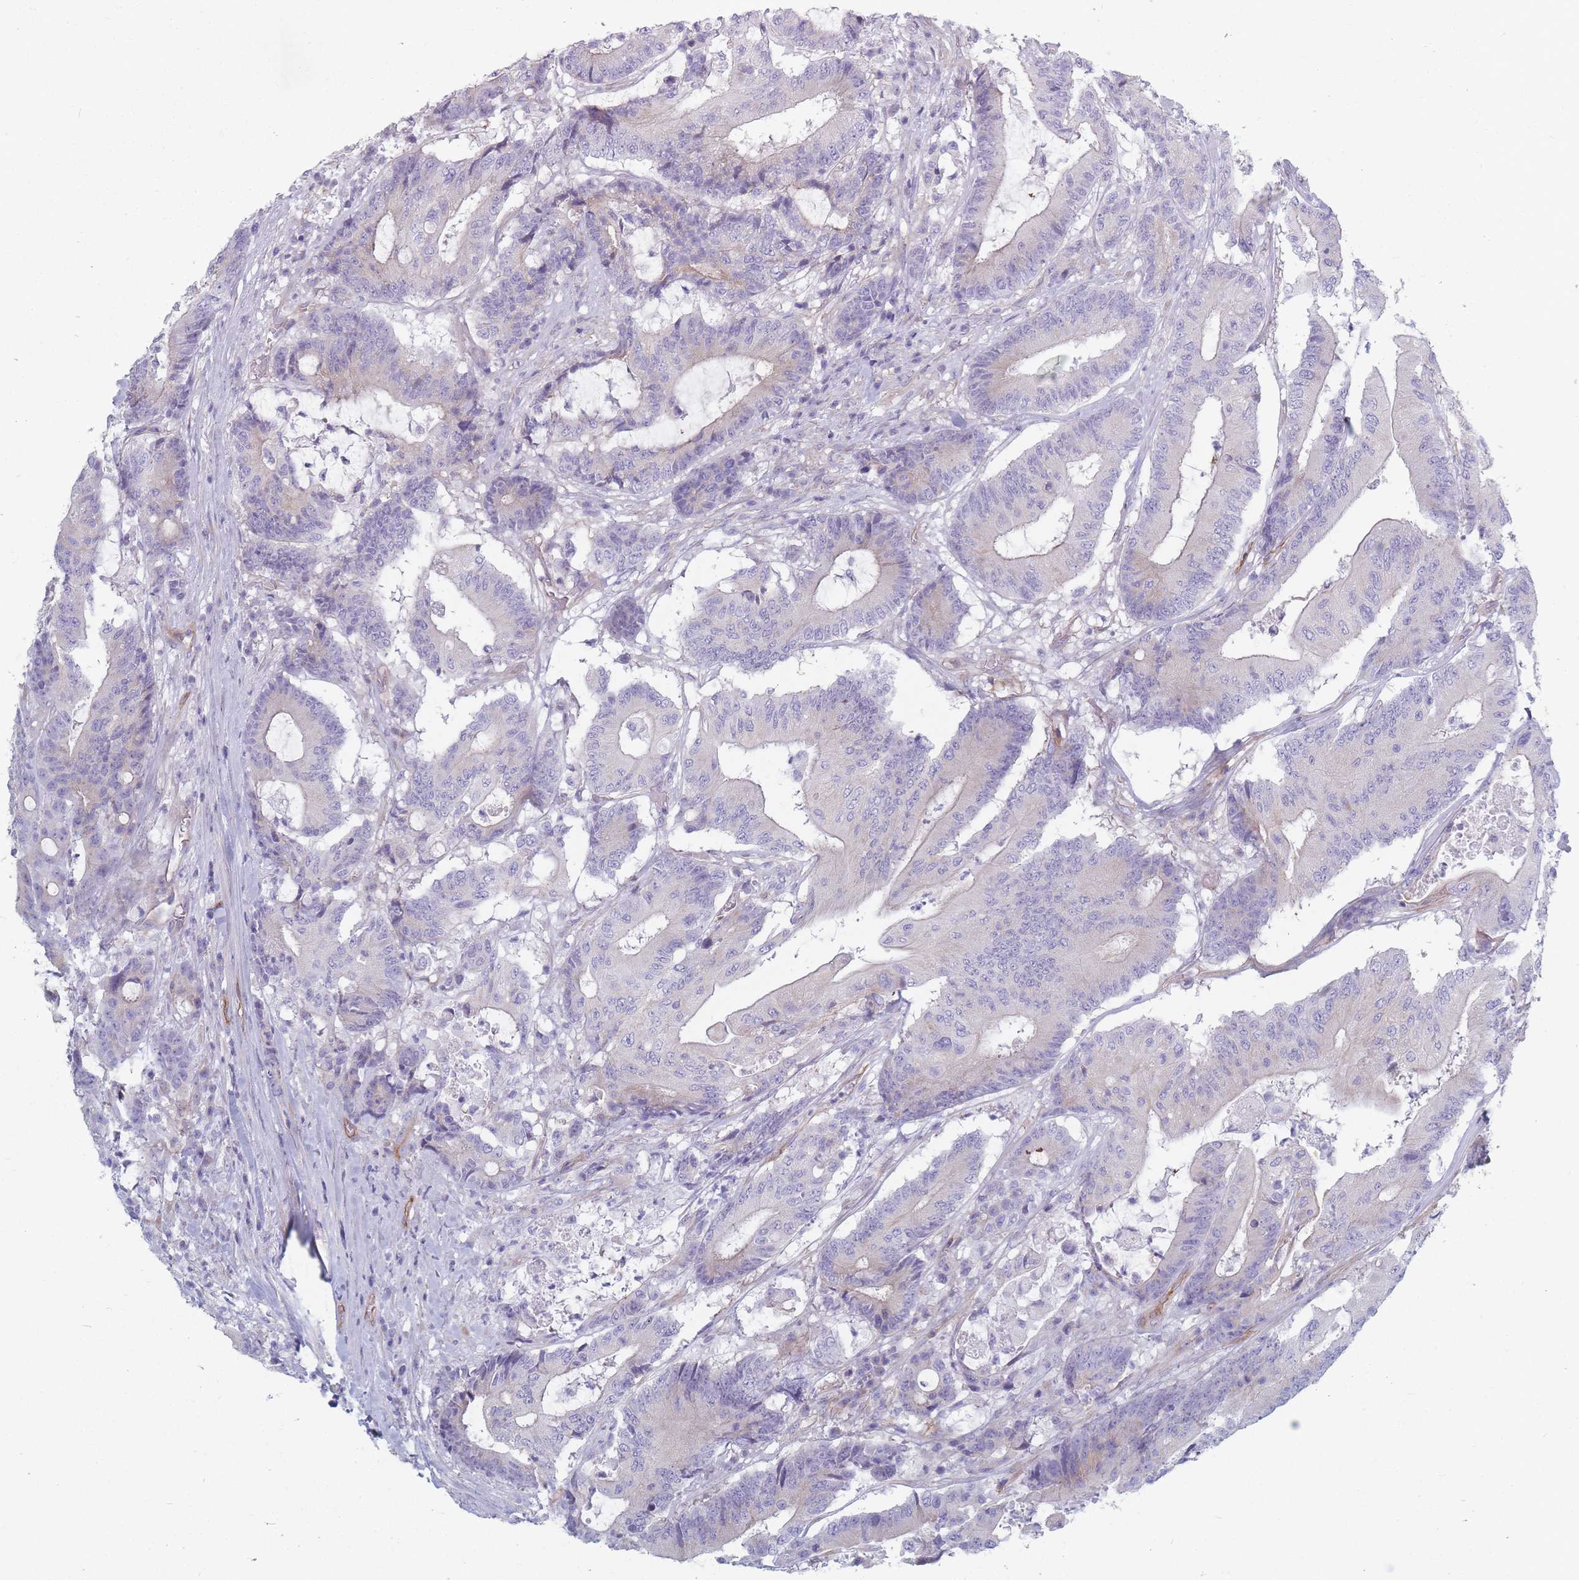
{"staining": {"intensity": "negative", "quantity": "none", "location": "none"}, "tissue": "colorectal cancer", "cell_type": "Tumor cells", "image_type": "cancer", "snomed": [{"axis": "morphology", "description": "Adenocarcinoma, NOS"}, {"axis": "topography", "description": "Colon"}], "caption": "Immunohistochemistry photomicrograph of colorectal adenocarcinoma stained for a protein (brown), which reveals no staining in tumor cells.", "gene": "PLPP1", "patient": {"sex": "female", "age": 84}}